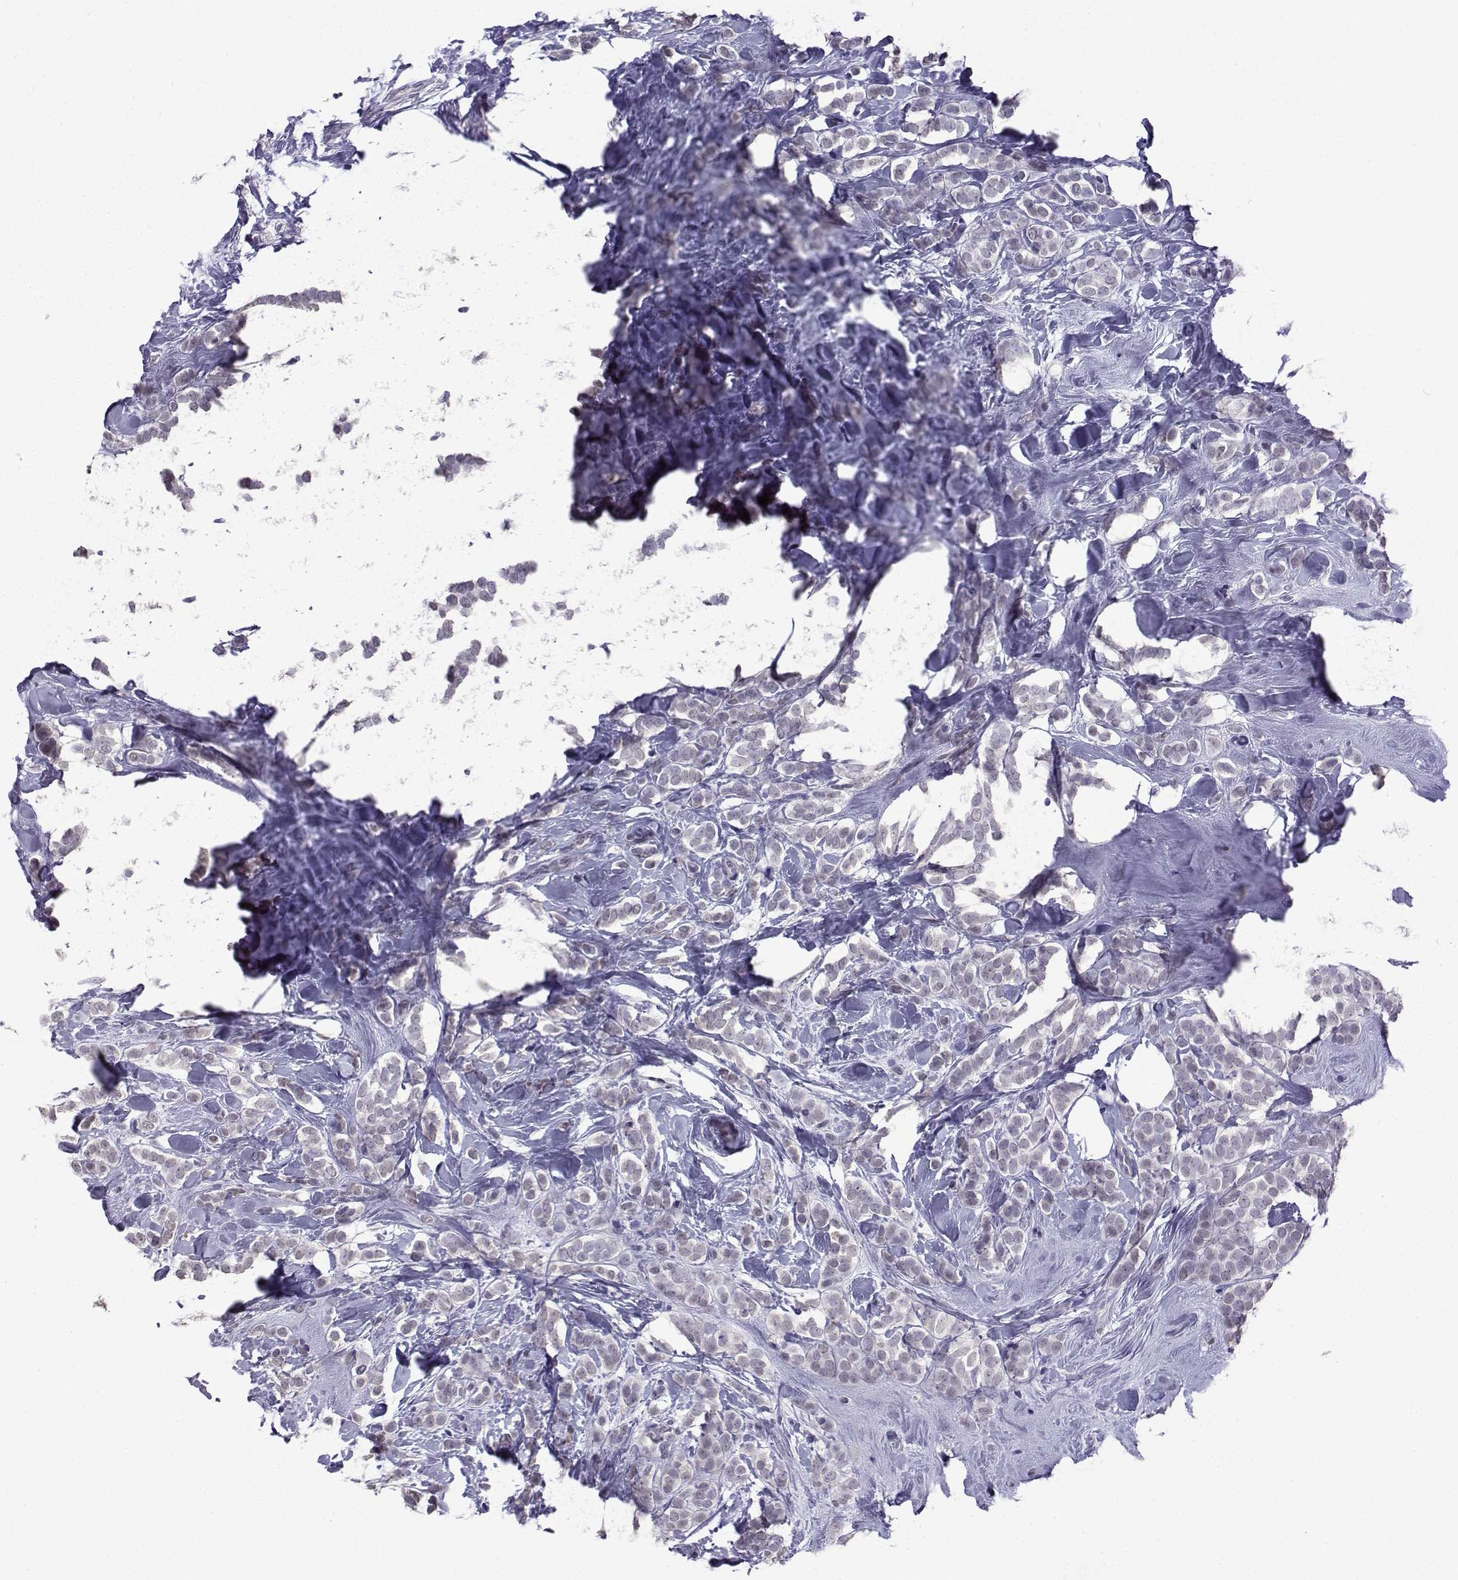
{"staining": {"intensity": "negative", "quantity": "none", "location": "none"}, "tissue": "breast cancer", "cell_type": "Tumor cells", "image_type": "cancer", "snomed": [{"axis": "morphology", "description": "Lobular carcinoma"}, {"axis": "topography", "description": "Breast"}], "caption": "This micrograph is of breast cancer (lobular carcinoma) stained with IHC to label a protein in brown with the nuclei are counter-stained blue. There is no expression in tumor cells. The staining was performed using DAB to visualize the protein expression in brown, while the nuclei were stained in blue with hematoxylin (Magnification: 20x).", "gene": "CFAP70", "patient": {"sex": "female", "age": 49}}